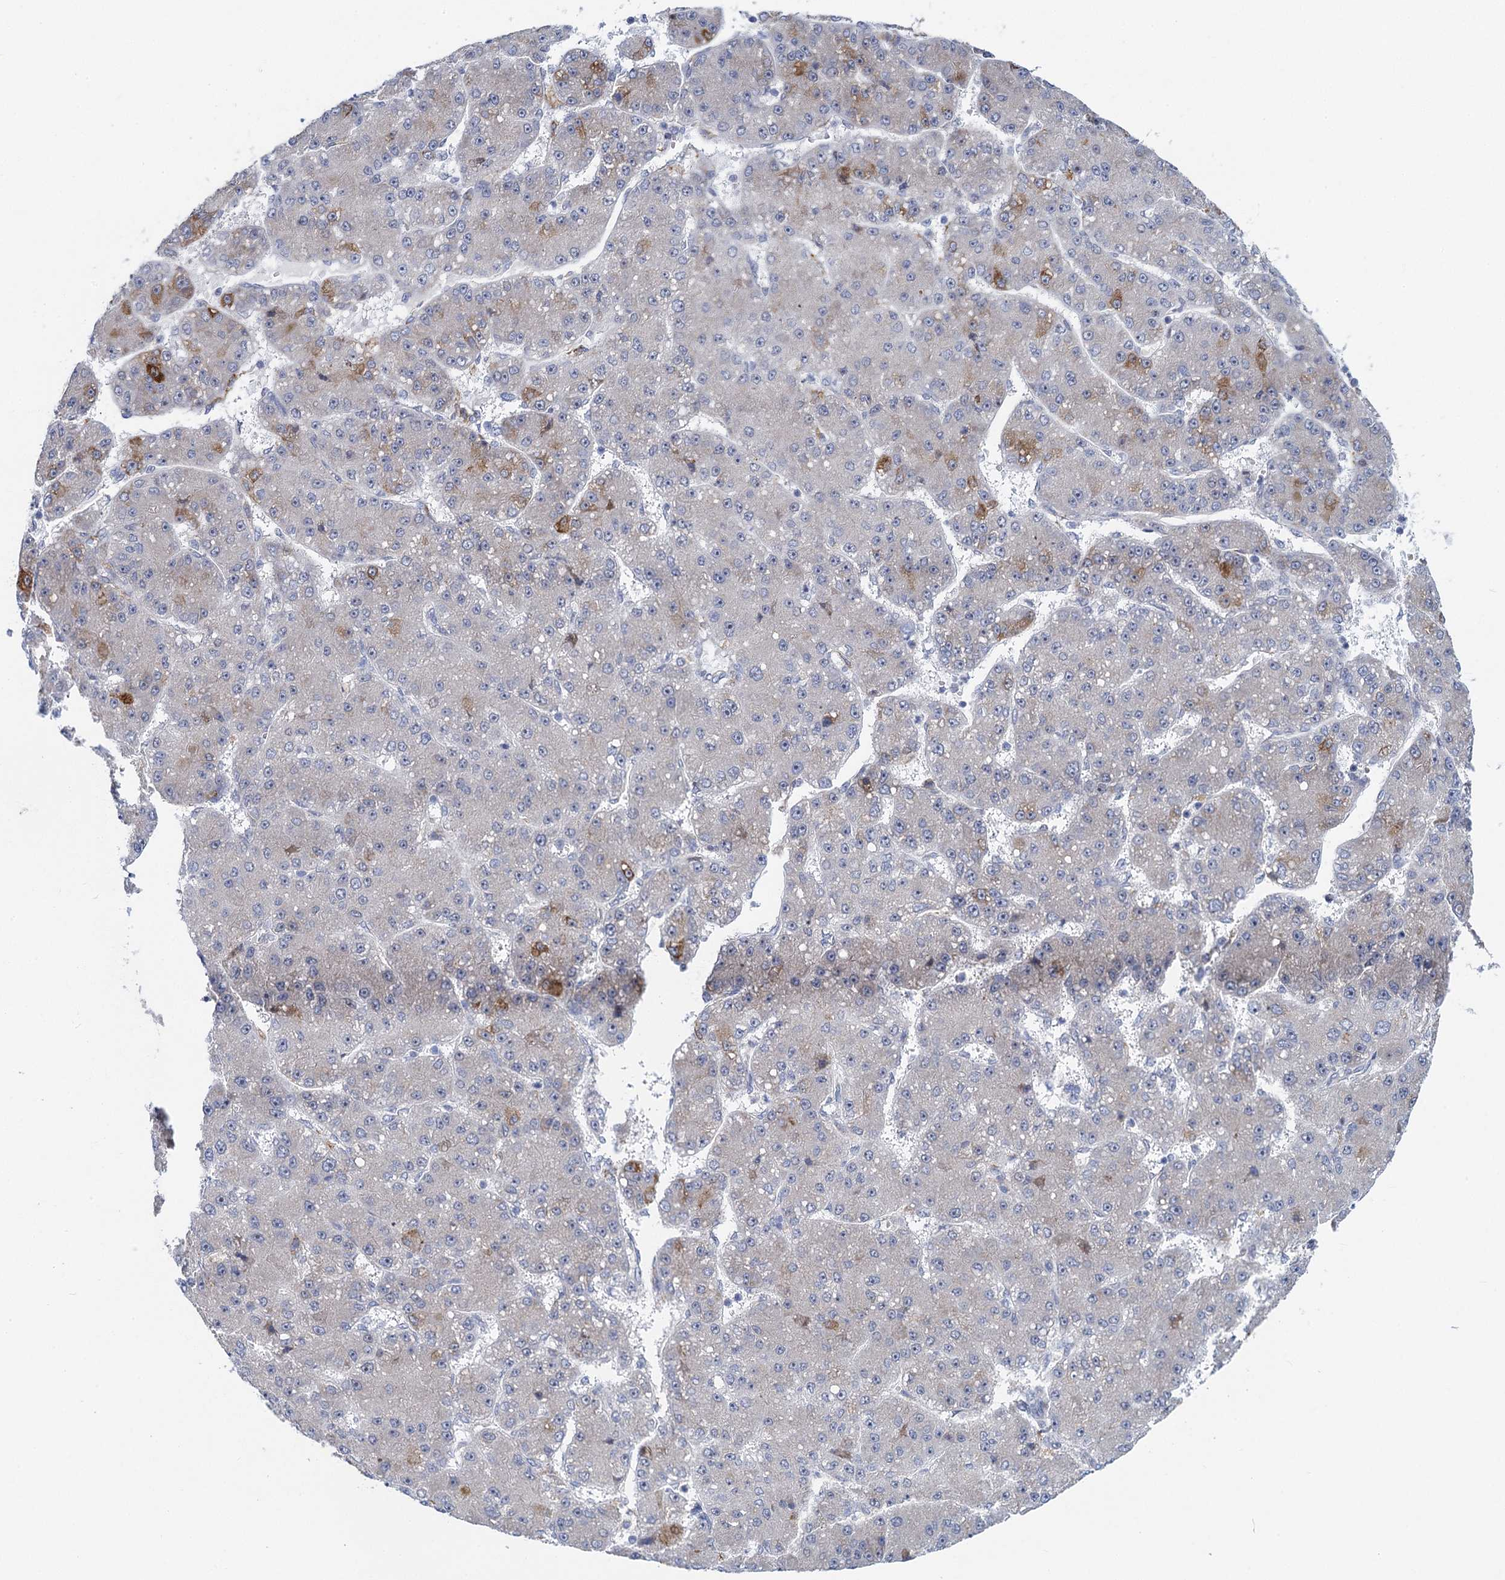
{"staining": {"intensity": "moderate", "quantity": "<25%", "location": "cytoplasmic/membranous"}, "tissue": "liver cancer", "cell_type": "Tumor cells", "image_type": "cancer", "snomed": [{"axis": "morphology", "description": "Carcinoma, Hepatocellular, NOS"}, {"axis": "topography", "description": "Liver"}], "caption": "Hepatocellular carcinoma (liver) stained with a protein marker displays moderate staining in tumor cells.", "gene": "QPCTL", "patient": {"sex": "male", "age": 67}}